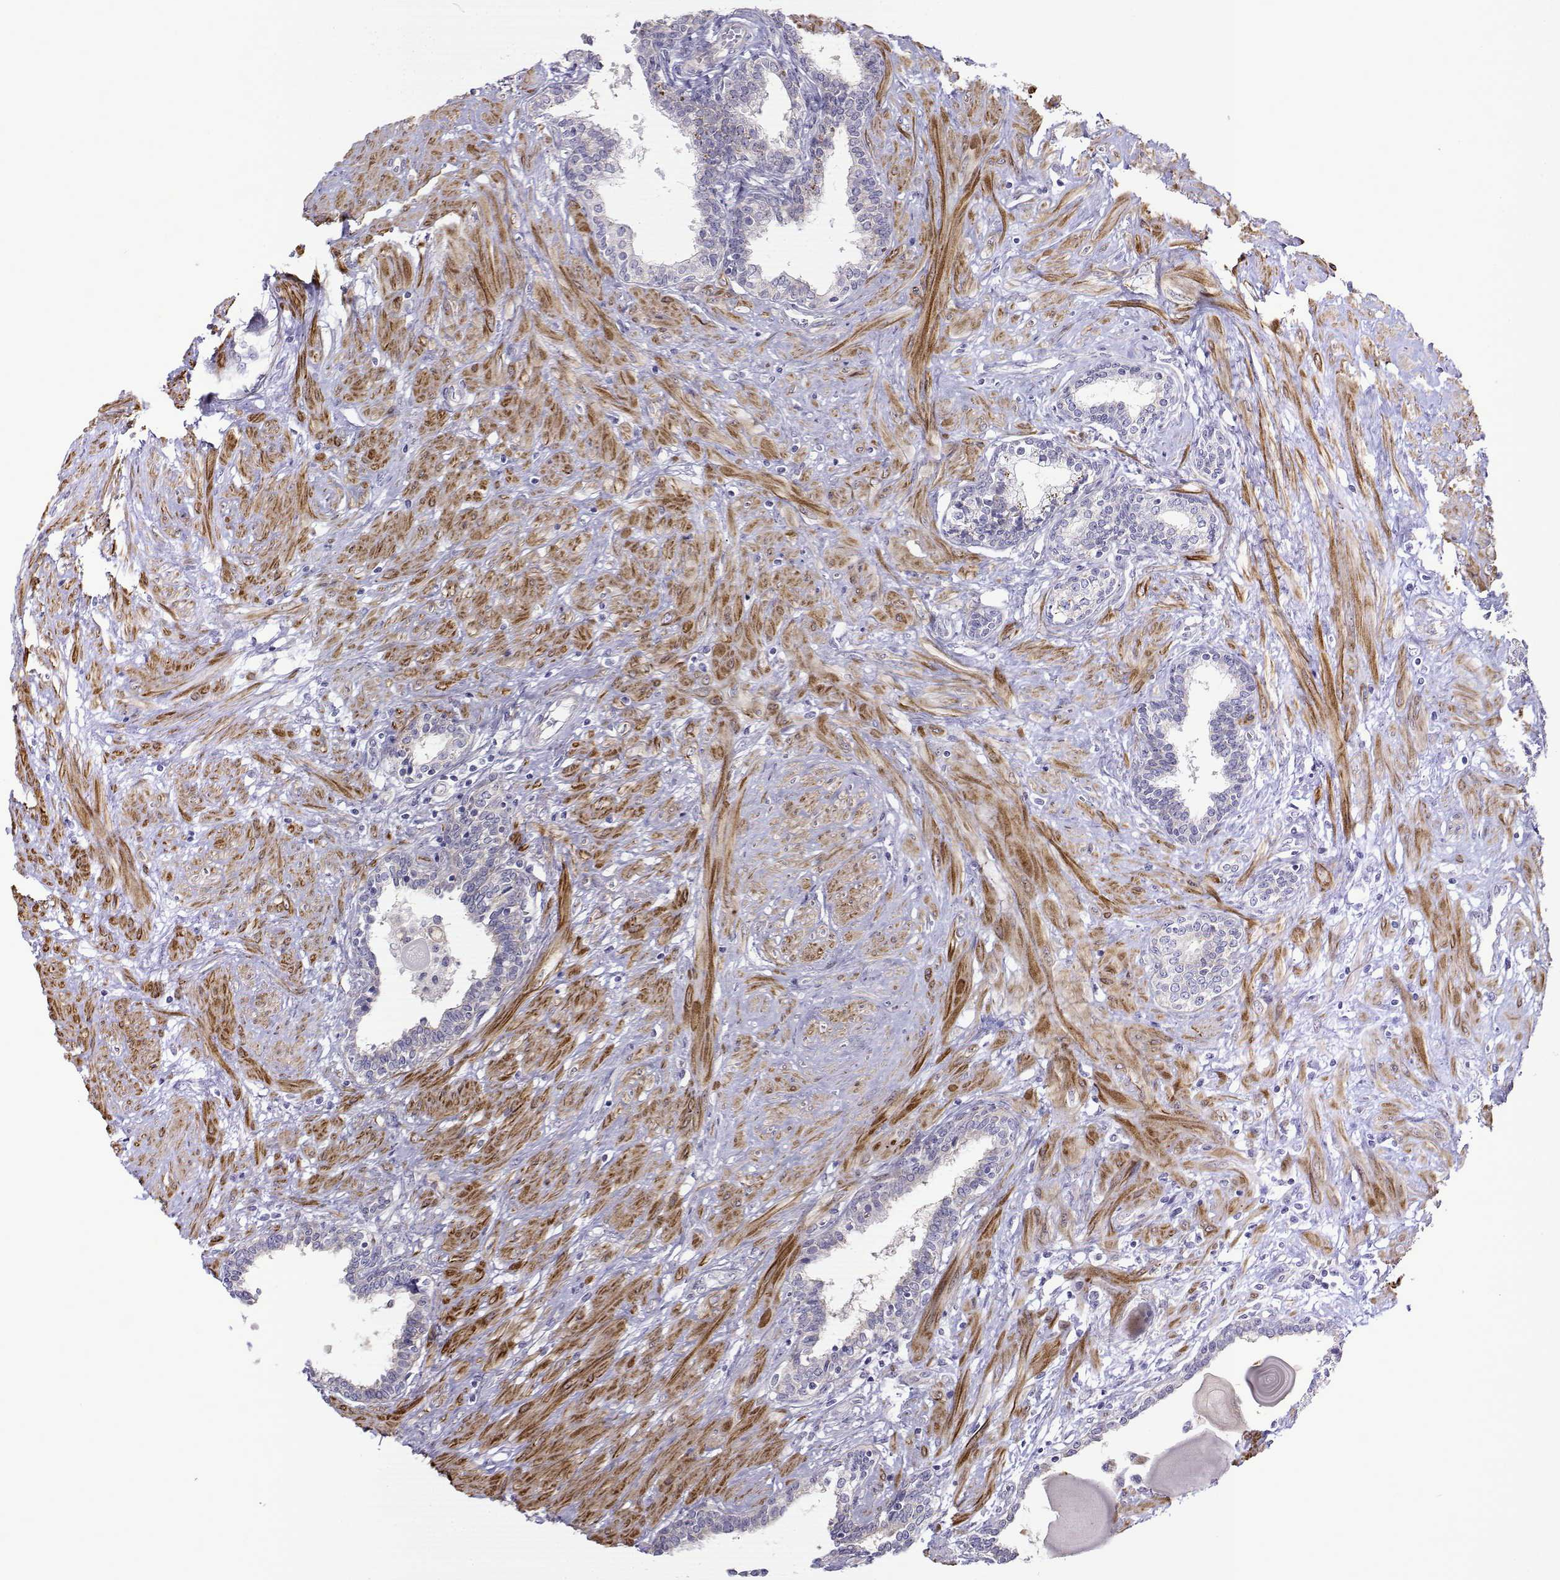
{"staining": {"intensity": "negative", "quantity": "none", "location": "none"}, "tissue": "prostate", "cell_type": "Glandular cells", "image_type": "normal", "snomed": [{"axis": "morphology", "description": "Normal tissue, NOS"}, {"axis": "topography", "description": "Prostate"}], "caption": "Prostate was stained to show a protein in brown. There is no significant staining in glandular cells. (Brightfield microscopy of DAB (3,3'-diaminobenzidine) immunohistochemistry (IHC) at high magnification).", "gene": "NOS1AP", "patient": {"sex": "male", "age": 55}}